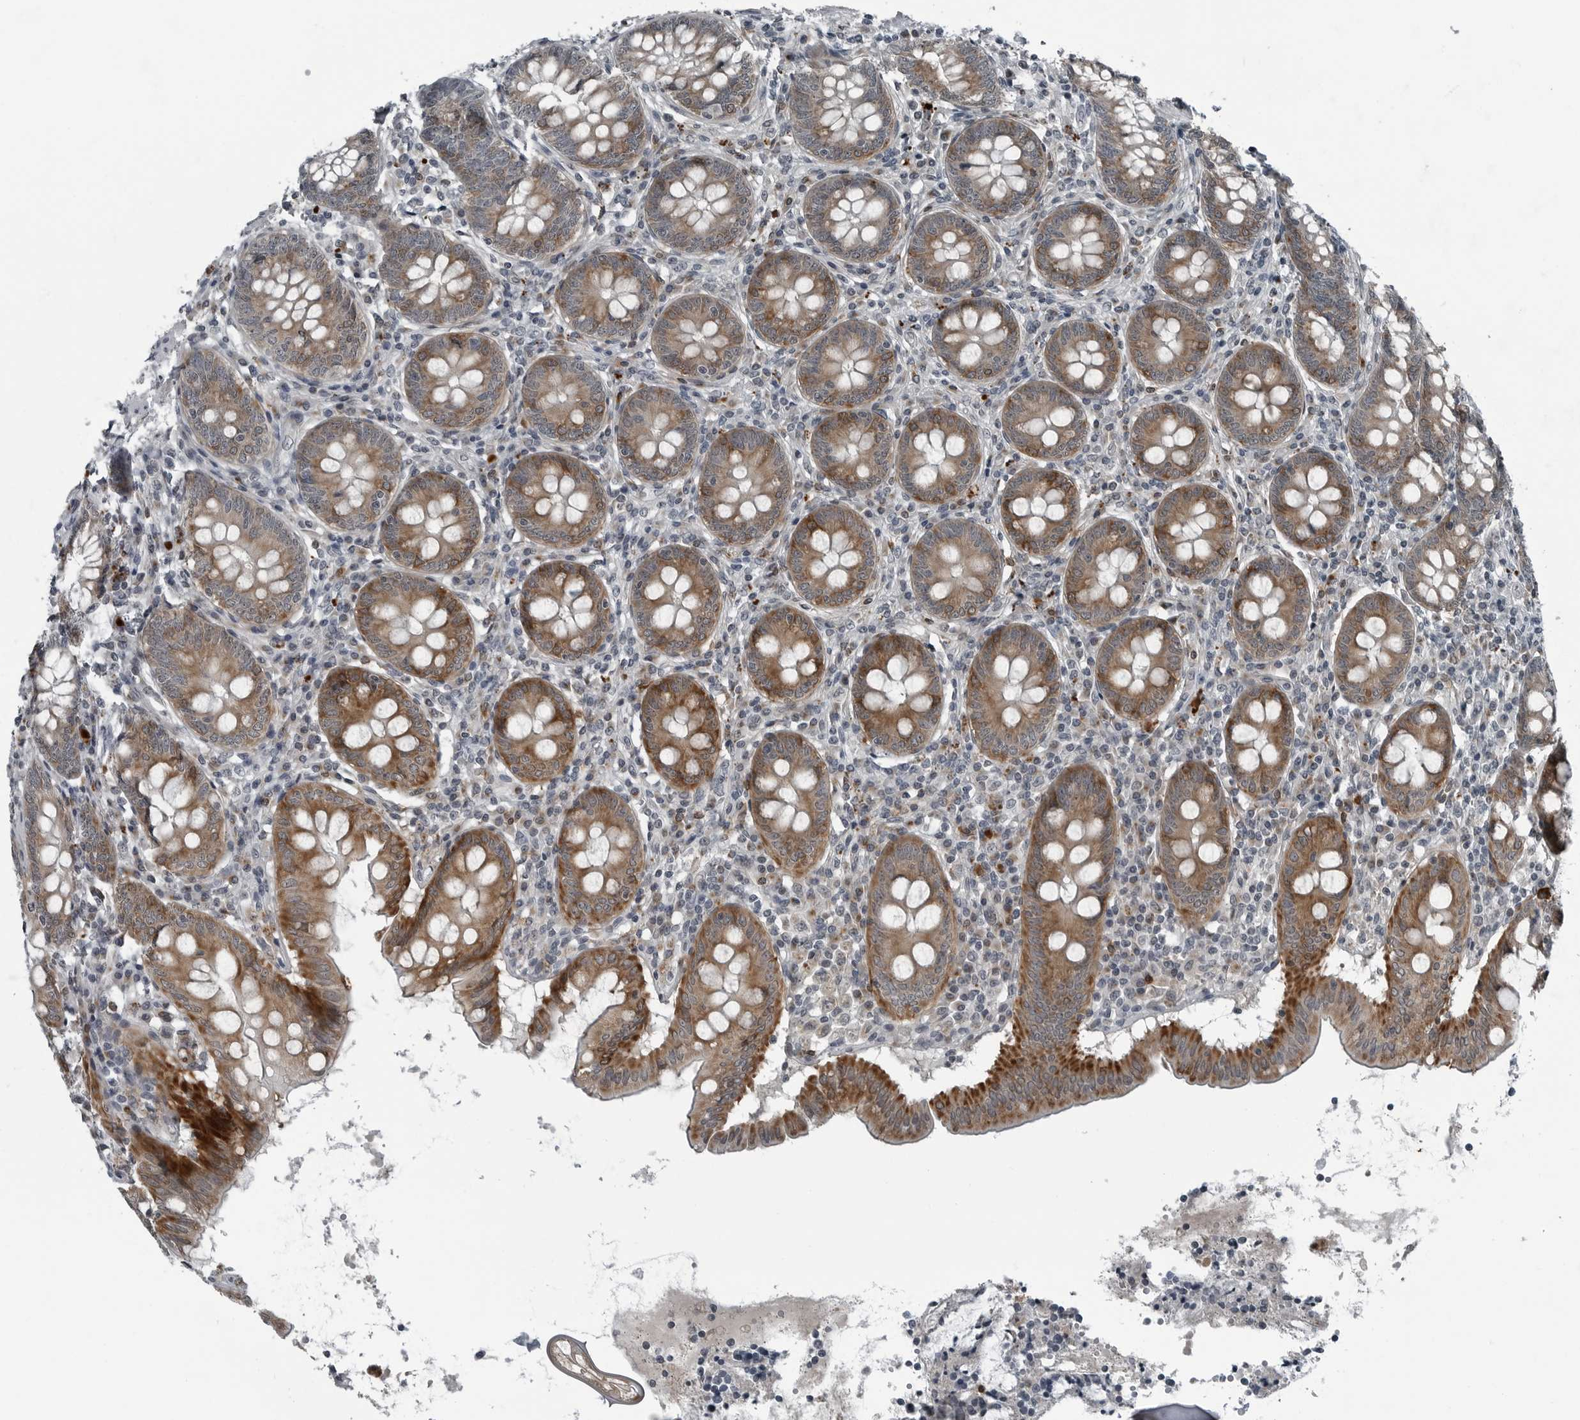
{"staining": {"intensity": "moderate", "quantity": ">75%", "location": "cytoplasmic/membranous"}, "tissue": "appendix", "cell_type": "Glandular cells", "image_type": "normal", "snomed": [{"axis": "morphology", "description": "Normal tissue, NOS"}, {"axis": "topography", "description": "Appendix"}], "caption": "A high-resolution image shows IHC staining of benign appendix, which demonstrates moderate cytoplasmic/membranous expression in about >75% of glandular cells.", "gene": "GAK", "patient": {"sex": "female", "age": 54}}